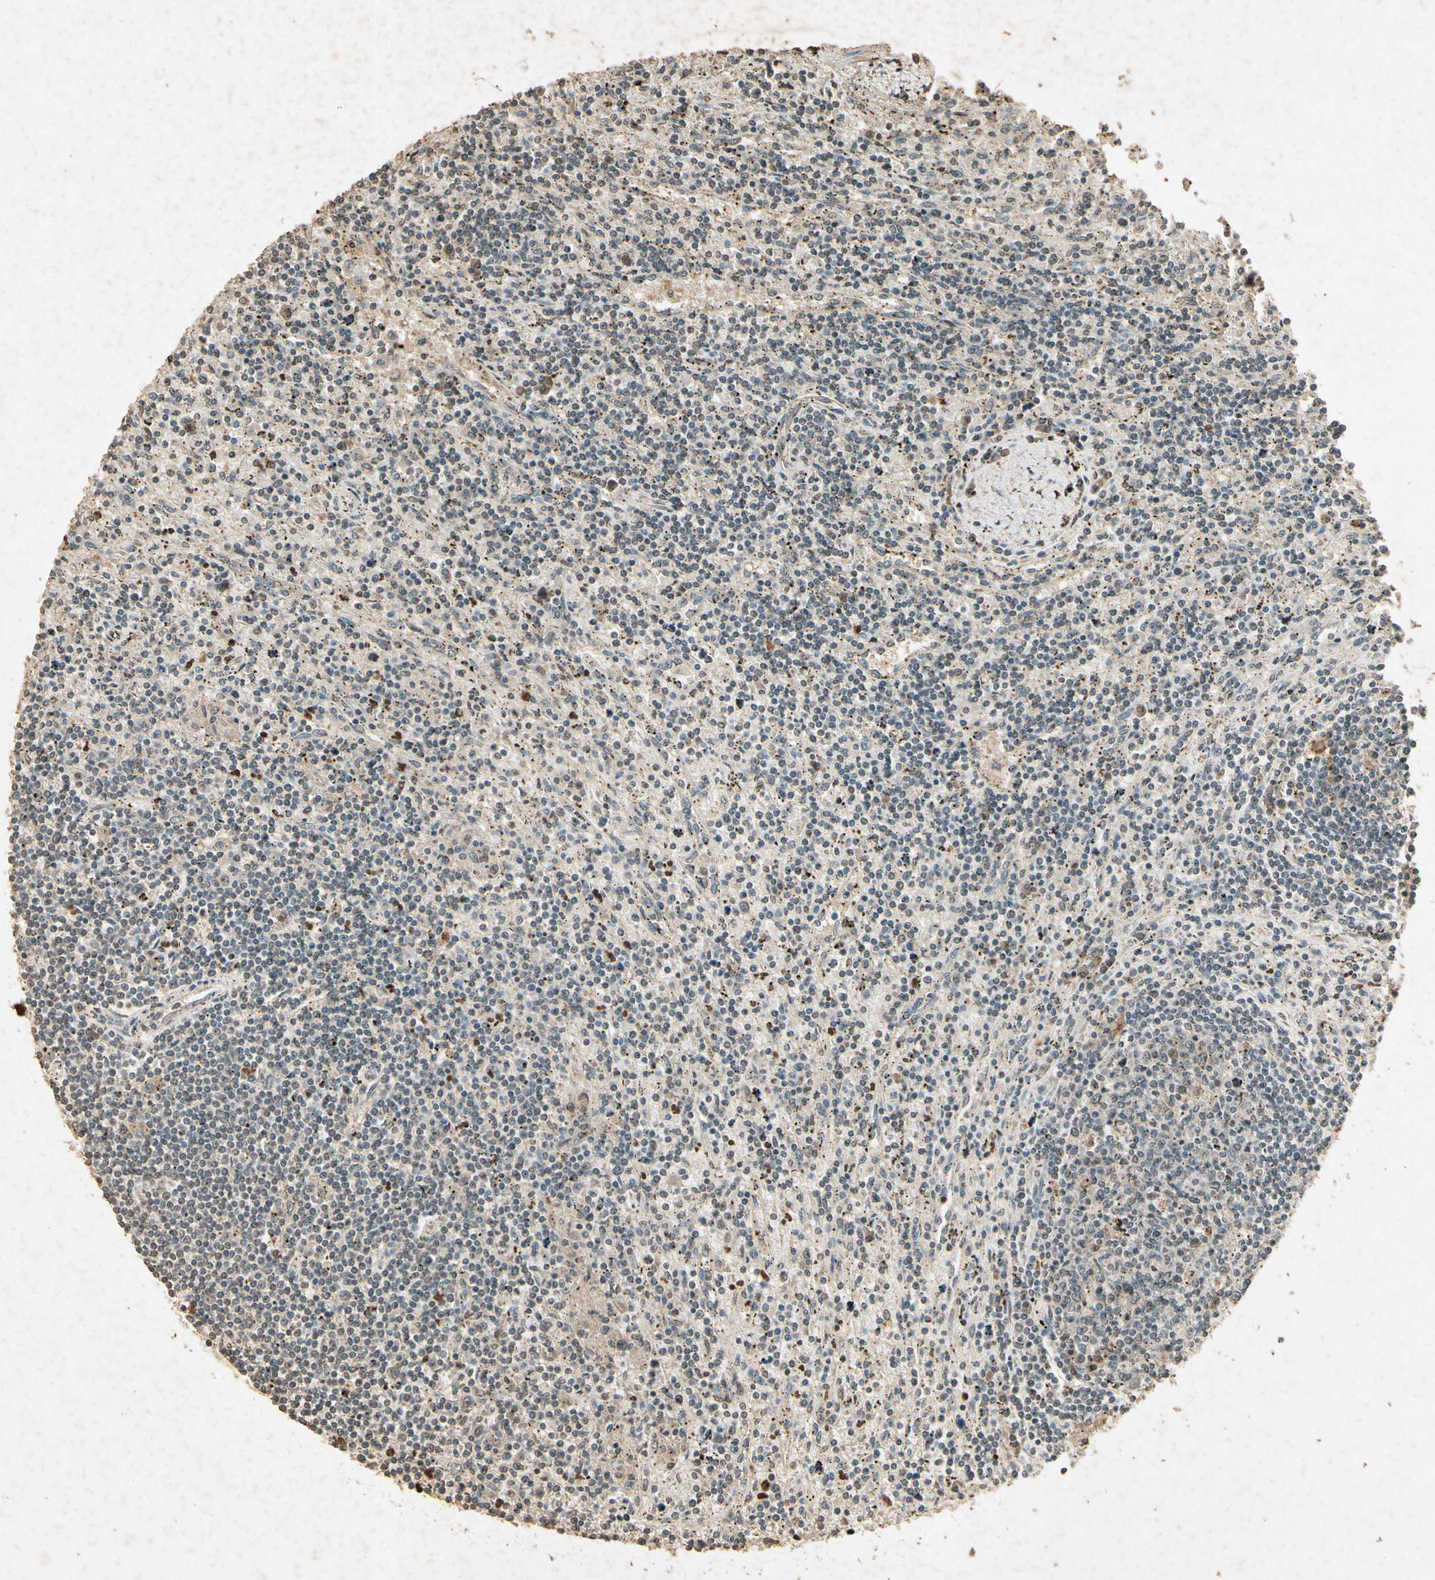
{"staining": {"intensity": "negative", "quantity": "none", "location": "none"}, "tissue": "lymphoma", "cell_type": "Tumor cells", "image_type": "cancer", "snomed": [{"axis": "morphology", "description": "Malignant lymphoma, non-Hodgkin's type, Low grade"}, {"axis": "topography", "description": "Spleen"}], "caption": "Tumor cells are negative for protein expression in human low-grade malignant lymphoma, non-Hodgkin's type.", "gene": "GC", "patient": {"sex": "male", "age": 76}}